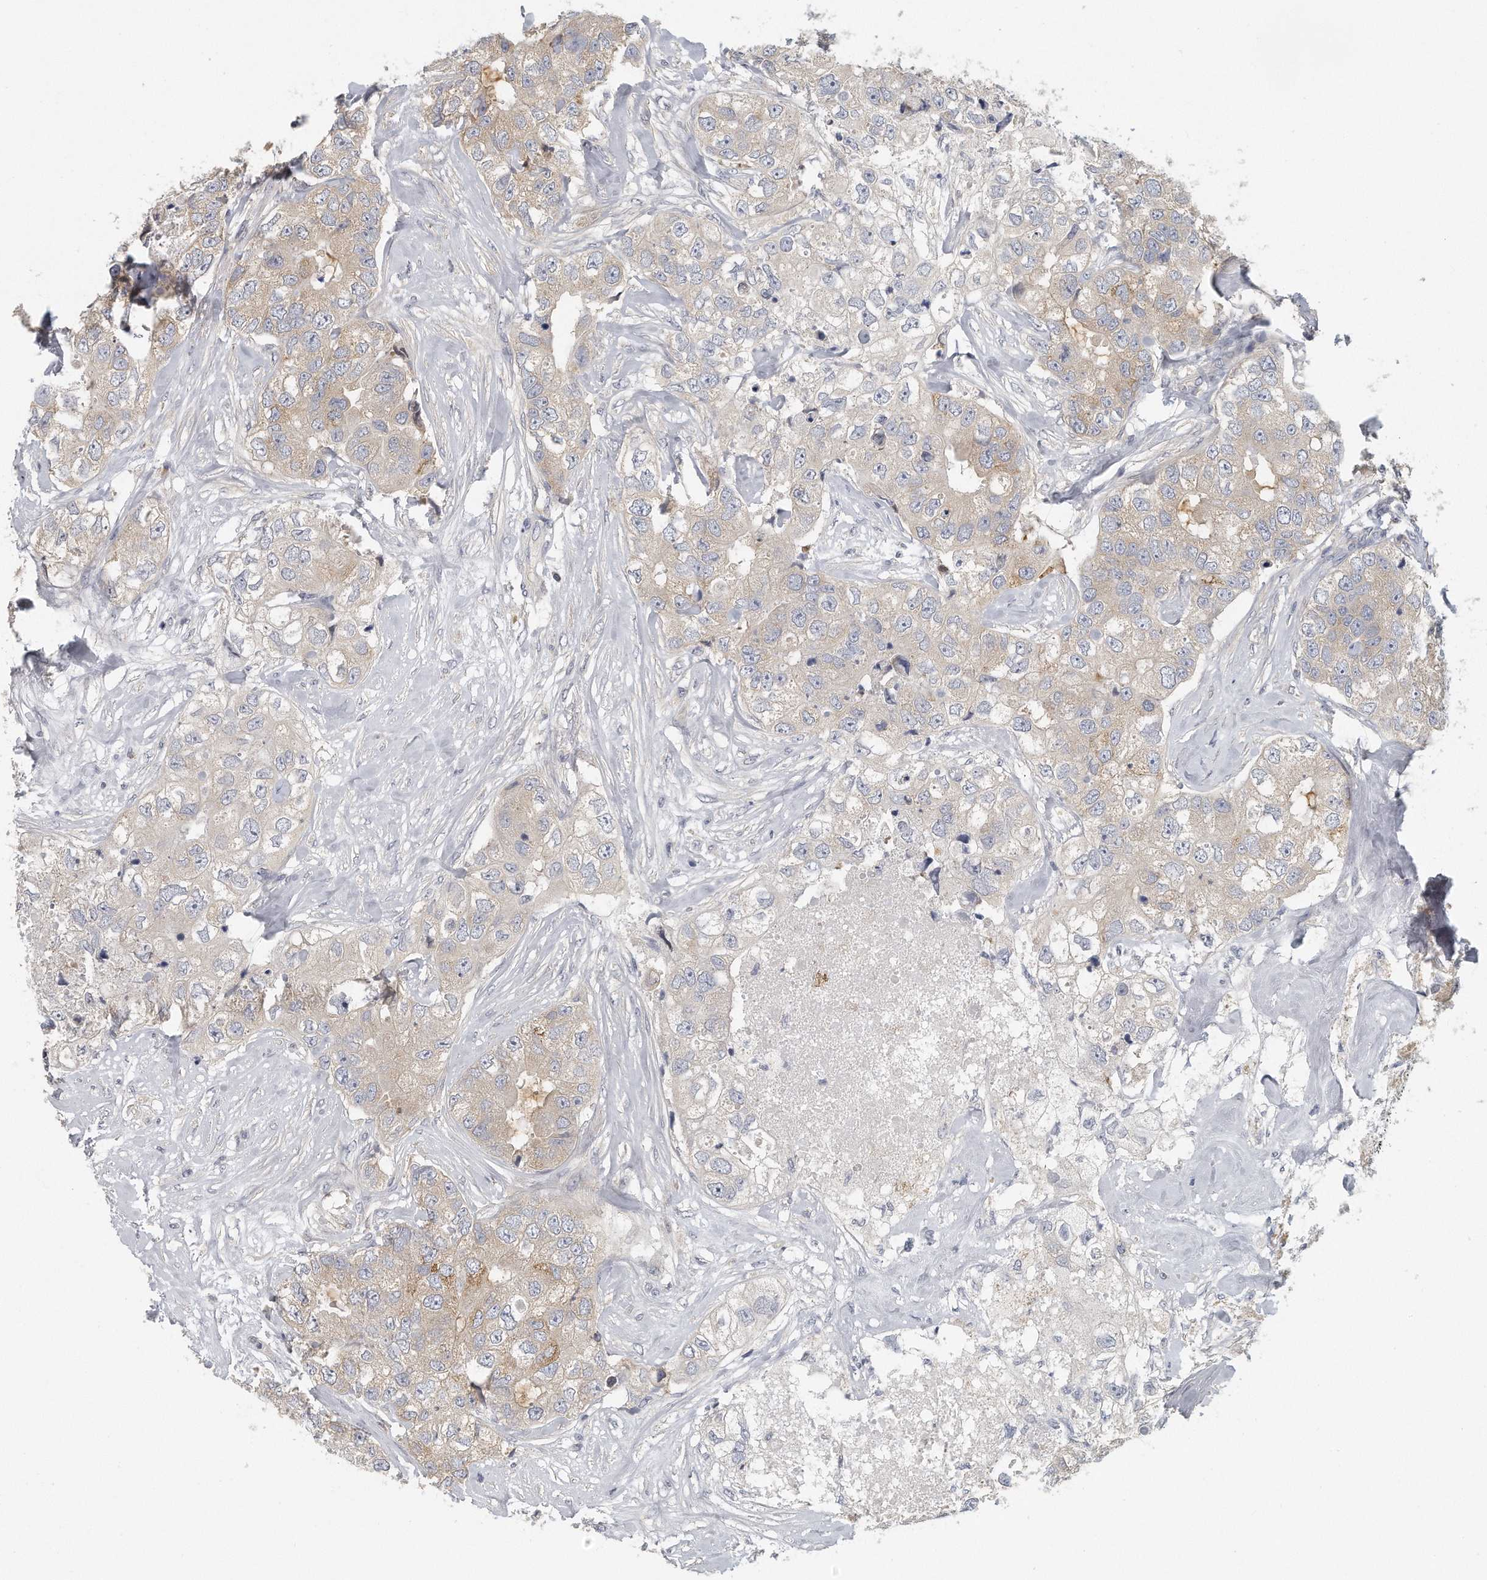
{"staining": {"intensity": "weak", "quantity": "<25%", "location": "cytoplasmic/membranous"}, "tissue": "breast cancer", "cell_type": "Tumor cells", "image_type": "cancer", "snomed": [{"axis": "morphology", "description": "Duct carcinoma"}, {"axis": "topography", "description": "Breast"}], "caption": "Infiltrating ductal carcinoma (breast) was stained to show a protein in brown. There is no significant staining in tumor cells.", "gene": "EIF3I", "patient": {"sex": "female", "age": 62}}